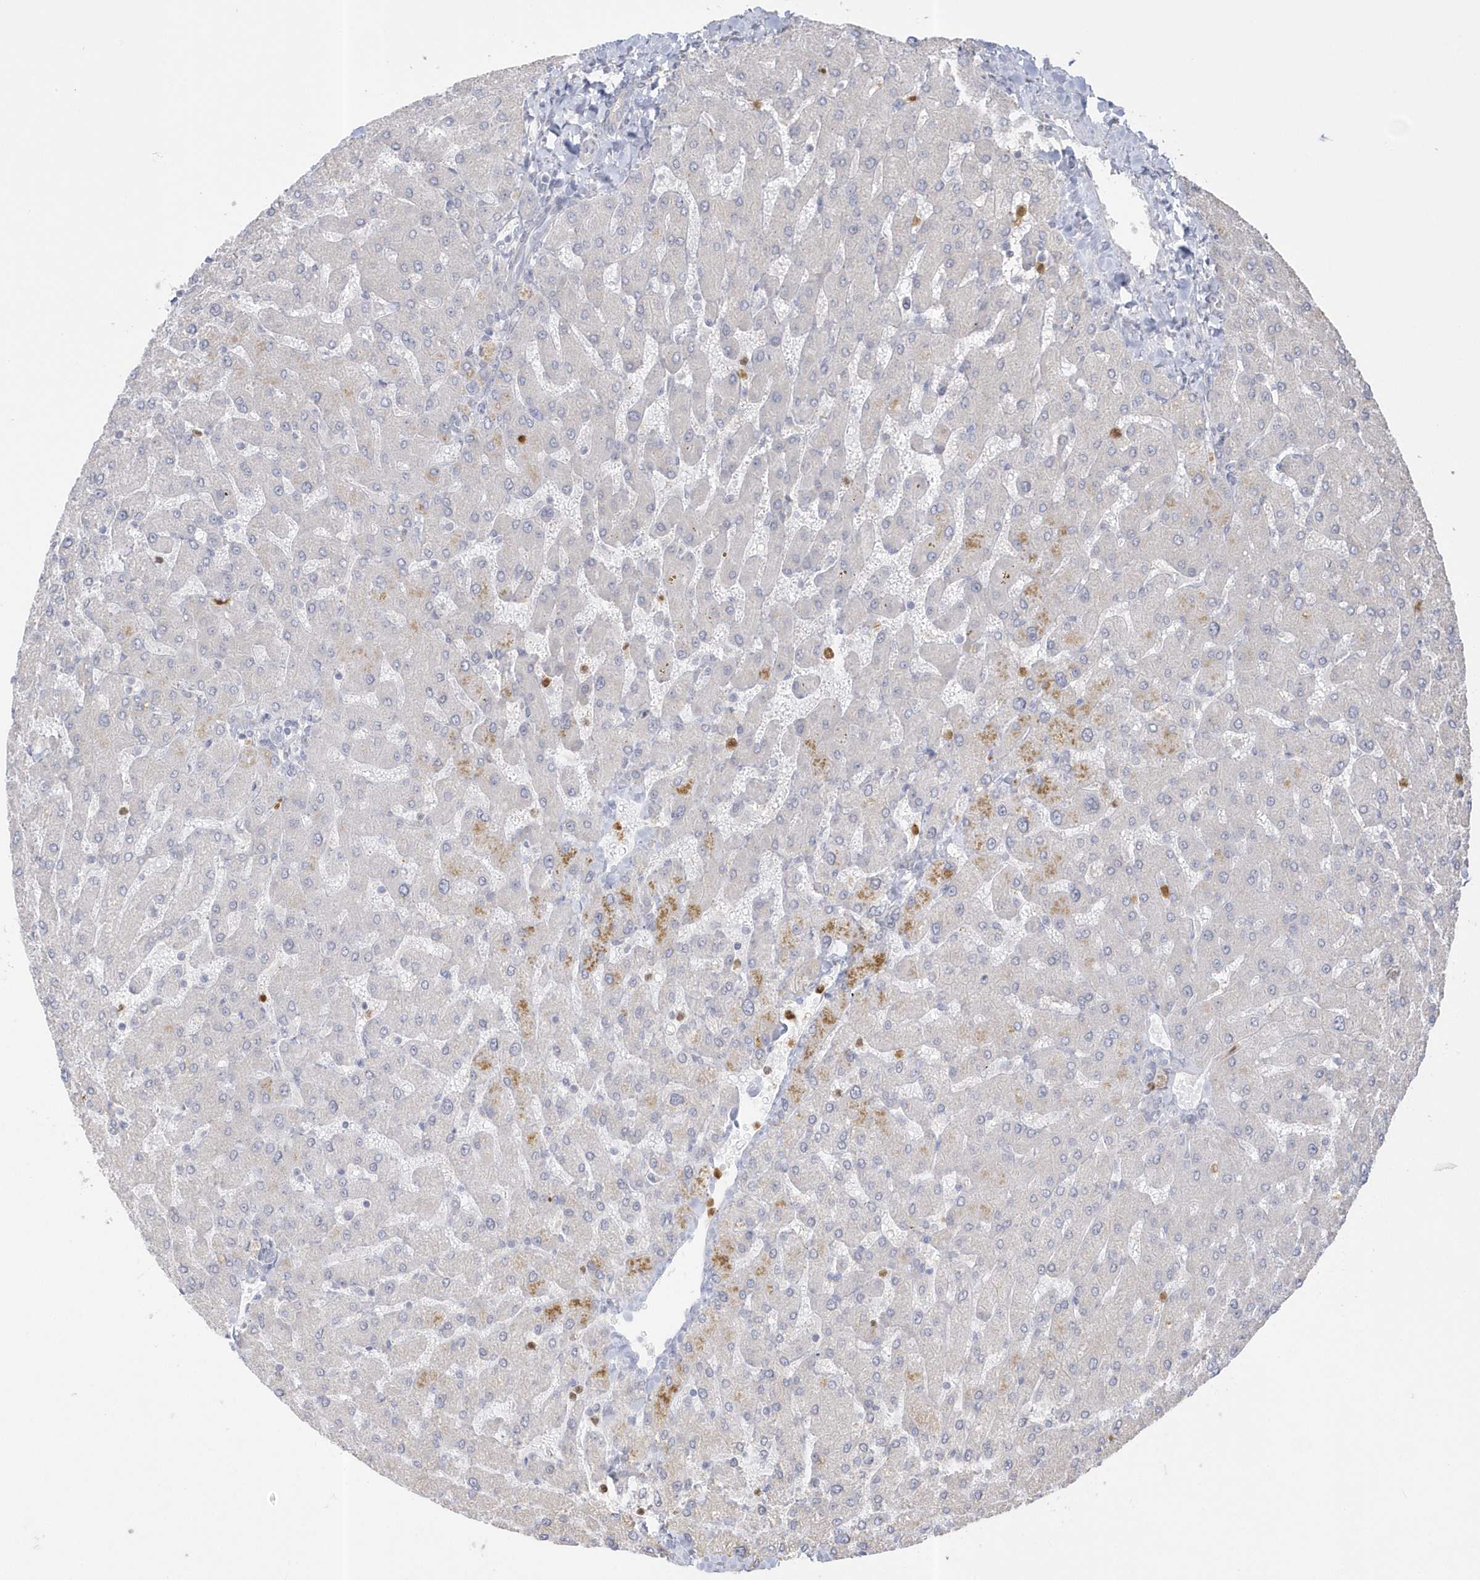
{"staining": {"intensity": "negative", "quantity": "none", "location": "none"}, "tissue": "liver", "cell_type": "Cholangiocytes", "image_type": "normal", "snomed": [{"axis": "morphology", "description": "Normal tissue, NOS"}, {"axis": "topography", "description": "Liver"}], "caption": "Protein analysis of normal liver shows no significant expression in cholangiocytes. (Immunohistochemistry (ihc), brightfield microscopy, high magnification).", "gene": "NAF1", "patient": {"sex": "male", "age": 55}}